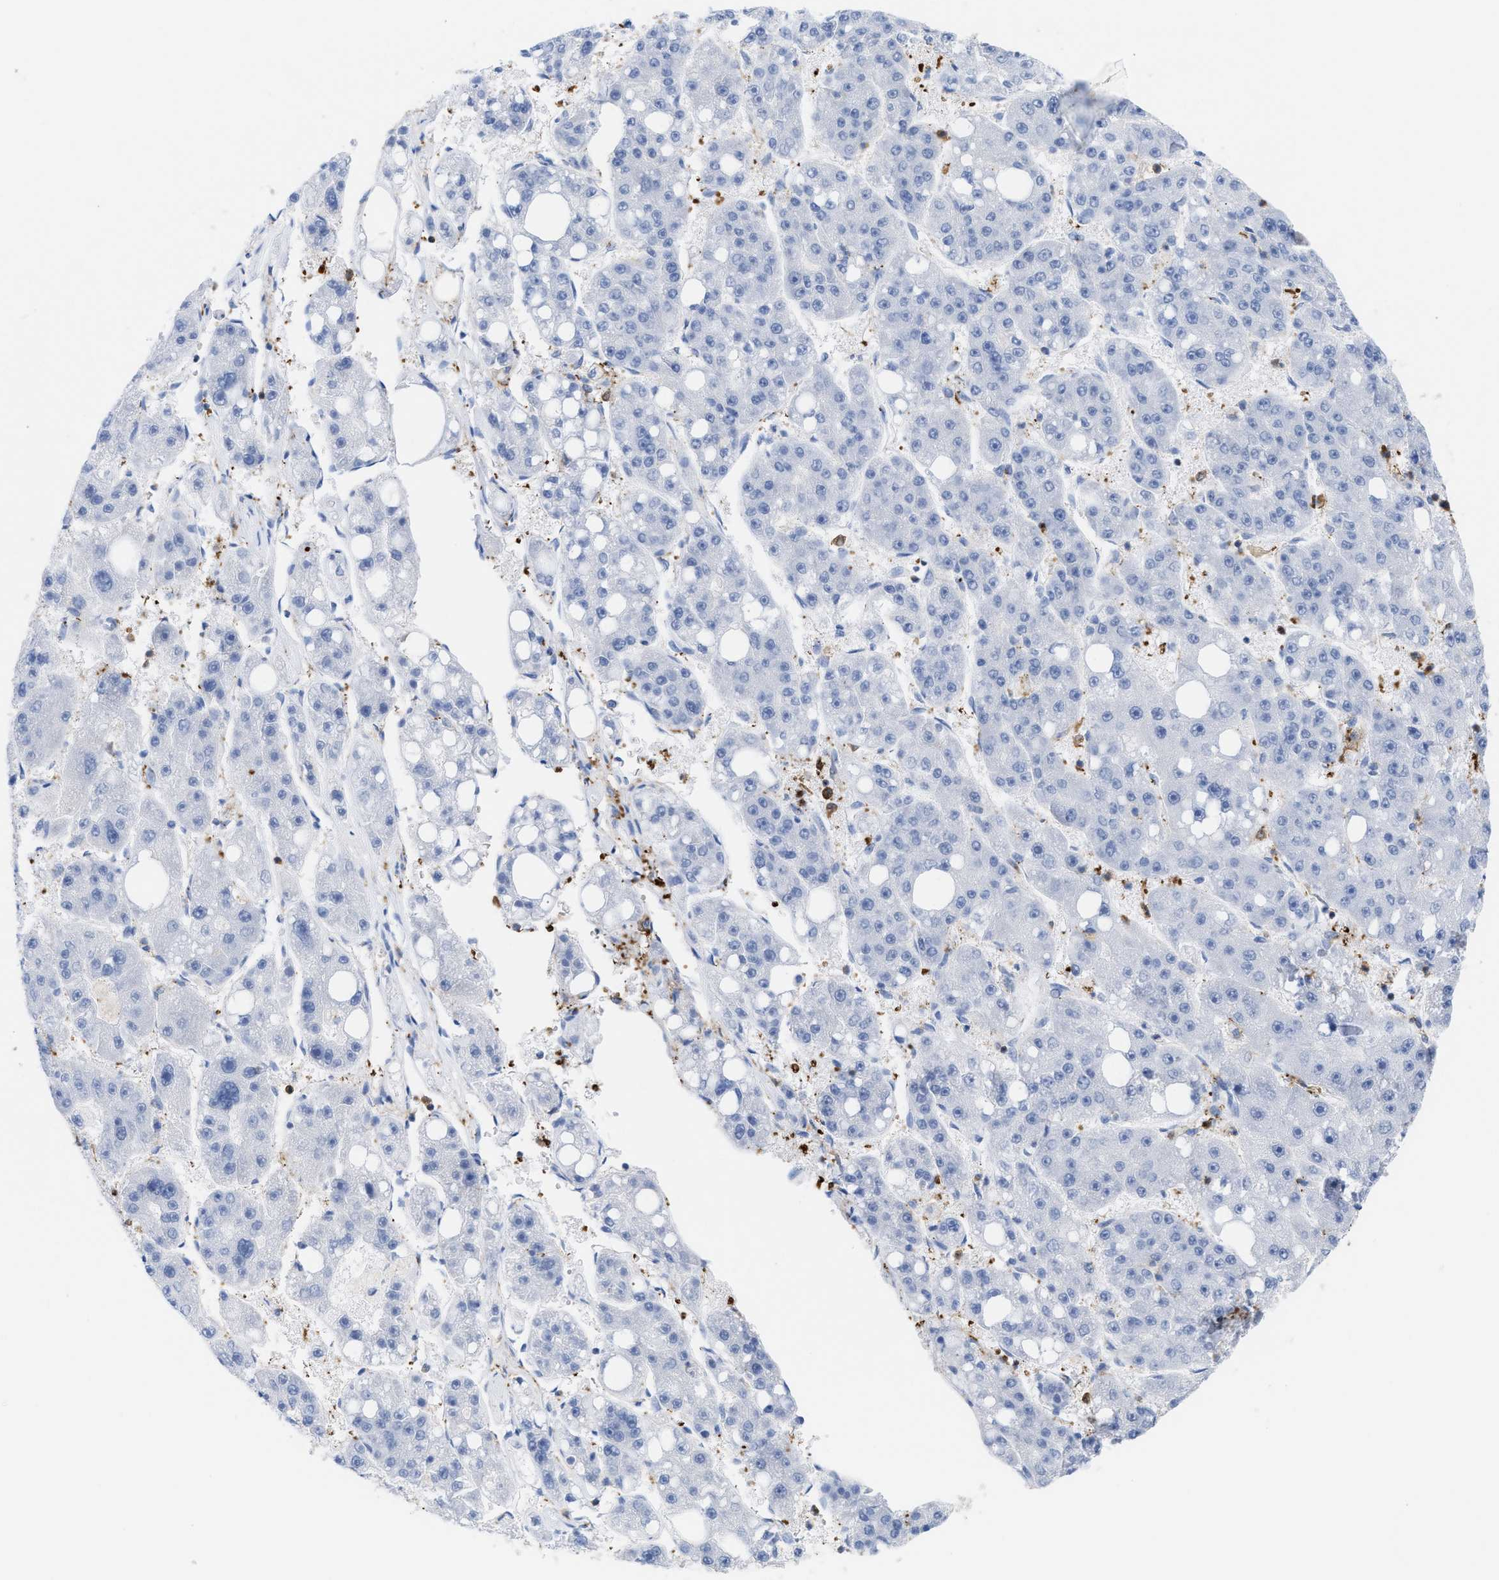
{"staining": {"intensity": "negative", "quantity": "none", "location": "none"}, "tissue": "liver cancer", "cell_type": "Tumor cells", "image_type": "cancer", "snomed": [{"axis": "morphology", "description": "Carcinoma, Hepatocellular, NOS"}, {"axis": "topography", "description": "Liver"}], "caption": "This is an immunohistochemistry micrograph of hepatocellular carcinoma (liver). There is no positivity in tumor cells.", "gene": "LCP1", "patient": {"sex": "female", "age": 61}}